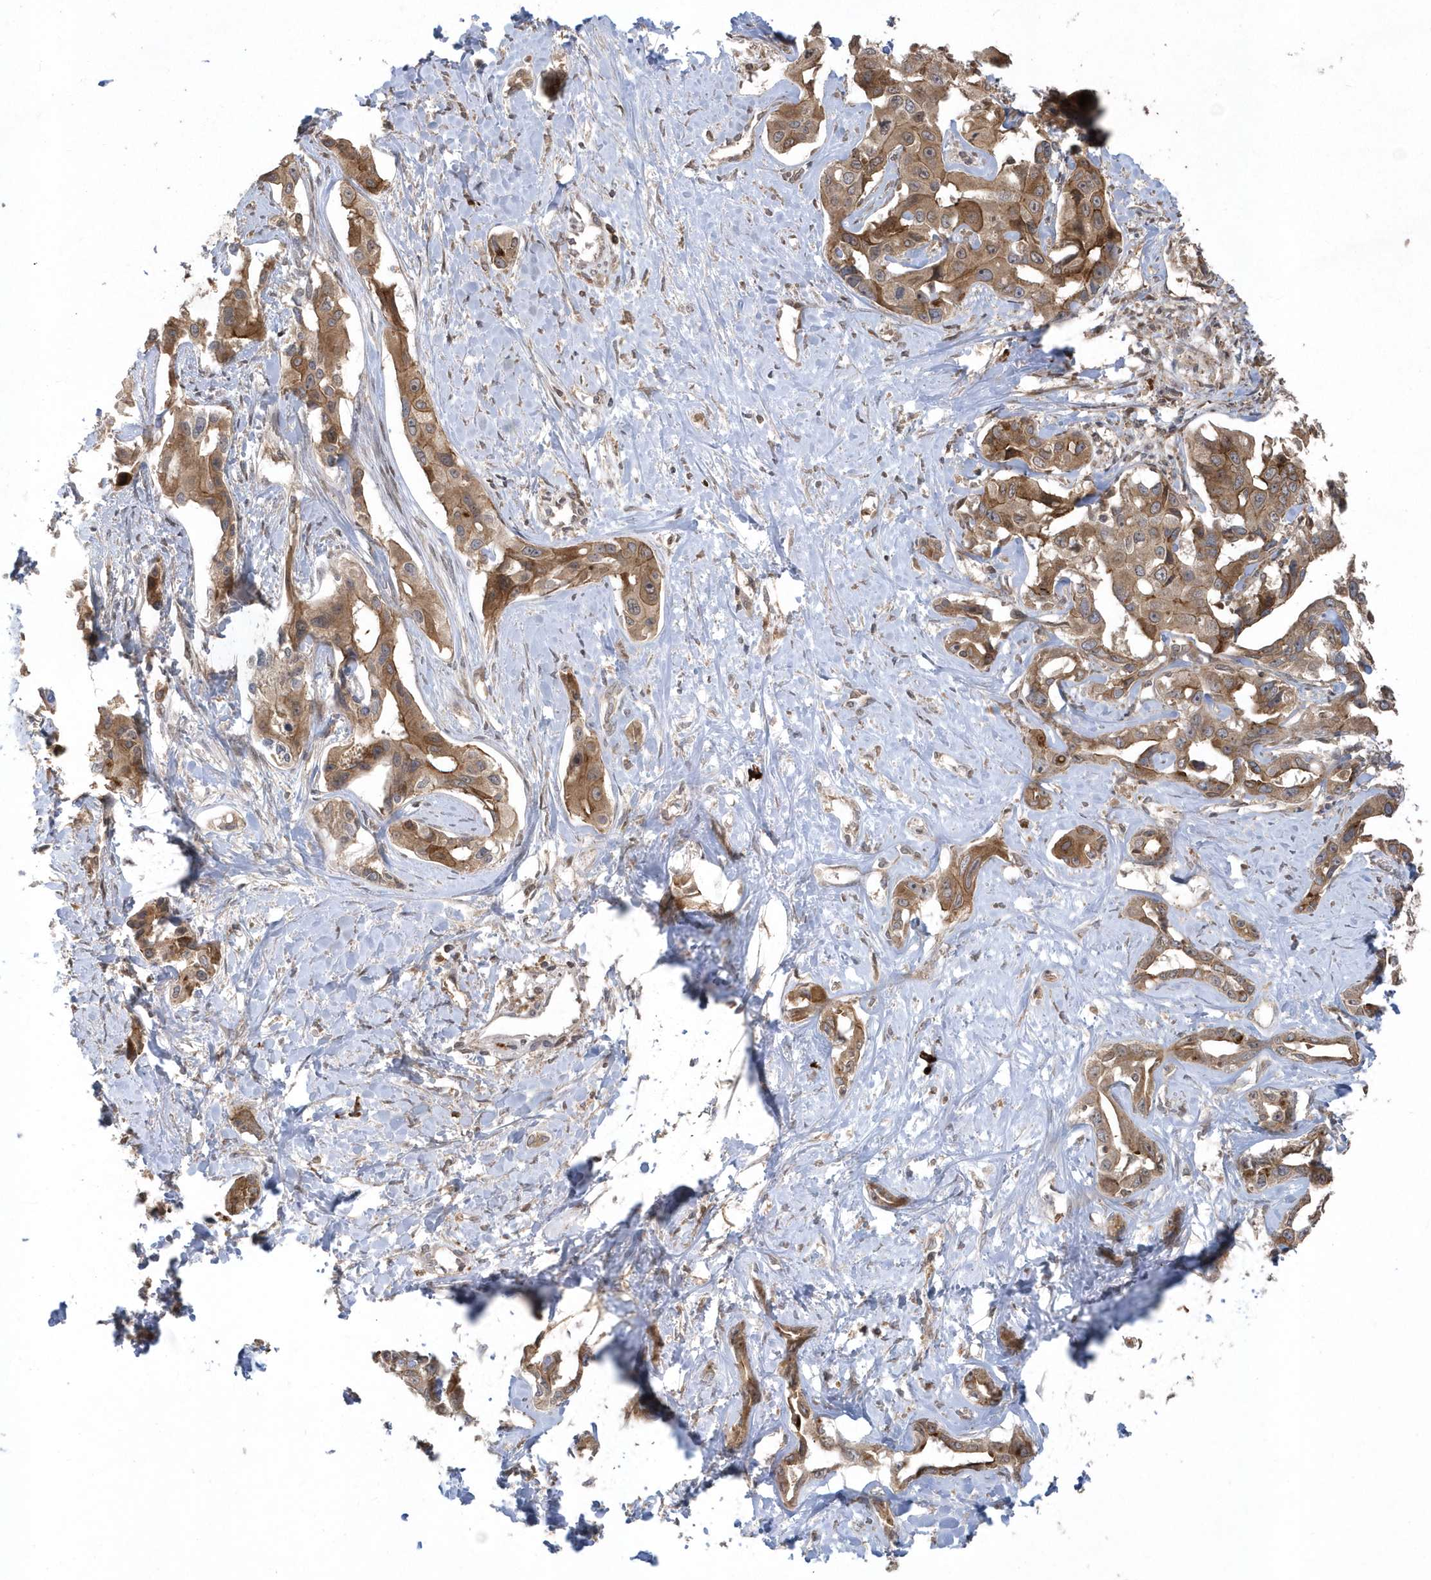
{"staining": {"intensity": "moderate", "quantity": ">75%", "location": "cytoplasmic/membranous"}, "tissue": "liver cancer", "cell_type": "Tumor cells", "image_type": "cancer", "snomed": [{"axis": "morphology", "description": "Cholangiocarcinoma"}, {"axis": "topography", "description": "Liver"}], "caption": "Tumor cells demonstrate medium levels of moderate cytoplasmic/membranous expression in about >75% of cells in human liver cancer (cholangiocarcinoma).", "gene": "HERPUD1", "patient": {"sex": "male", "age": 59}}